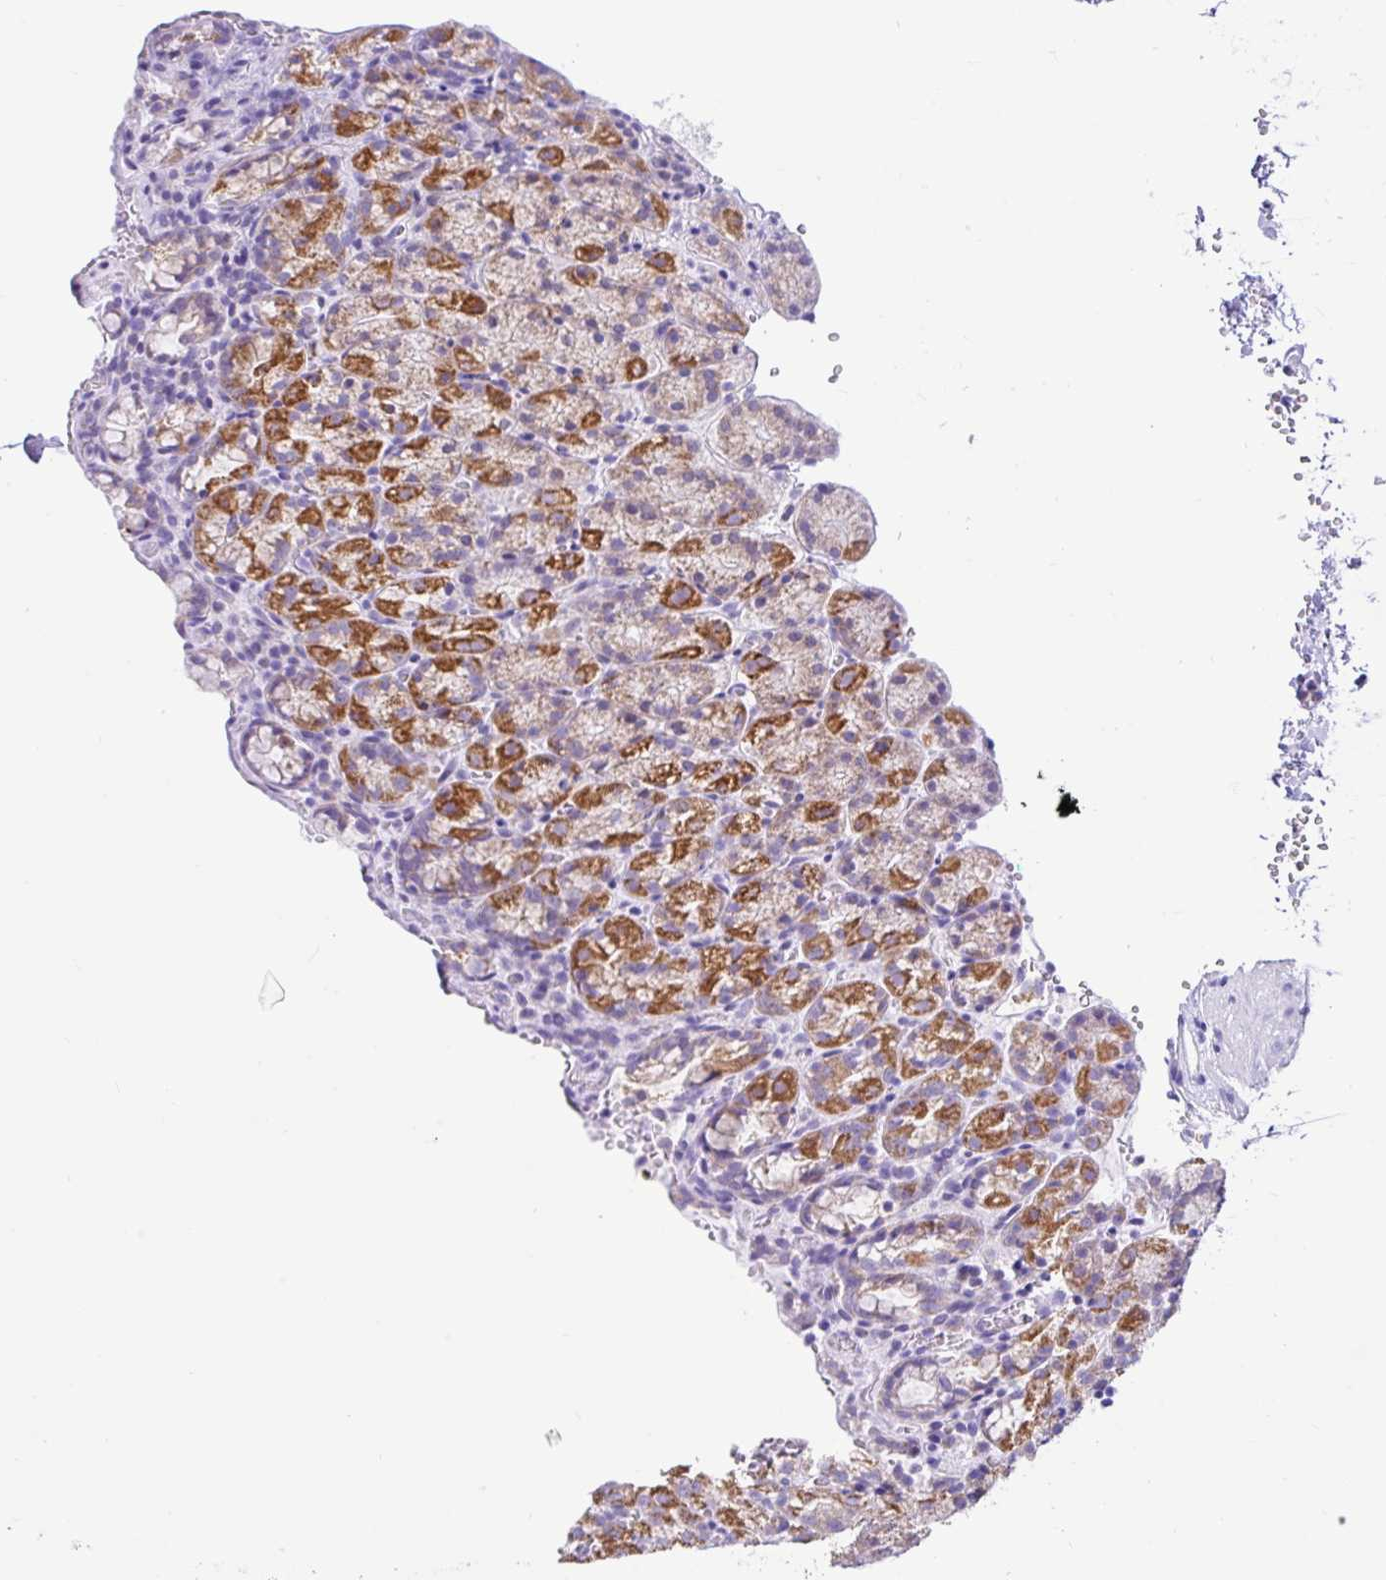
{"staining": {"intensity": "strong", "quantity": "25%-75%", "location": "cytoplasmic/membranous"}, "tissue": "stomach", "cell_type": "Glandular cells", "image_type": "normal", "snomed": [{"axis": "morphology", "description": "Normal tissue, NOS"}, {"axis": "topography", "description": "Stomach, upper"}], "caption": "Immunohistochemical staining of unremarkable human stomach shows strong cytoplasmic/membranous protein expression in approximately 25%-75% of glandular cells. Ihc stains the protein of interest in brown and the nuclei are stained blue.", "gene": "NDUFS2", "patient": {"sex": "female", "age": 81}}